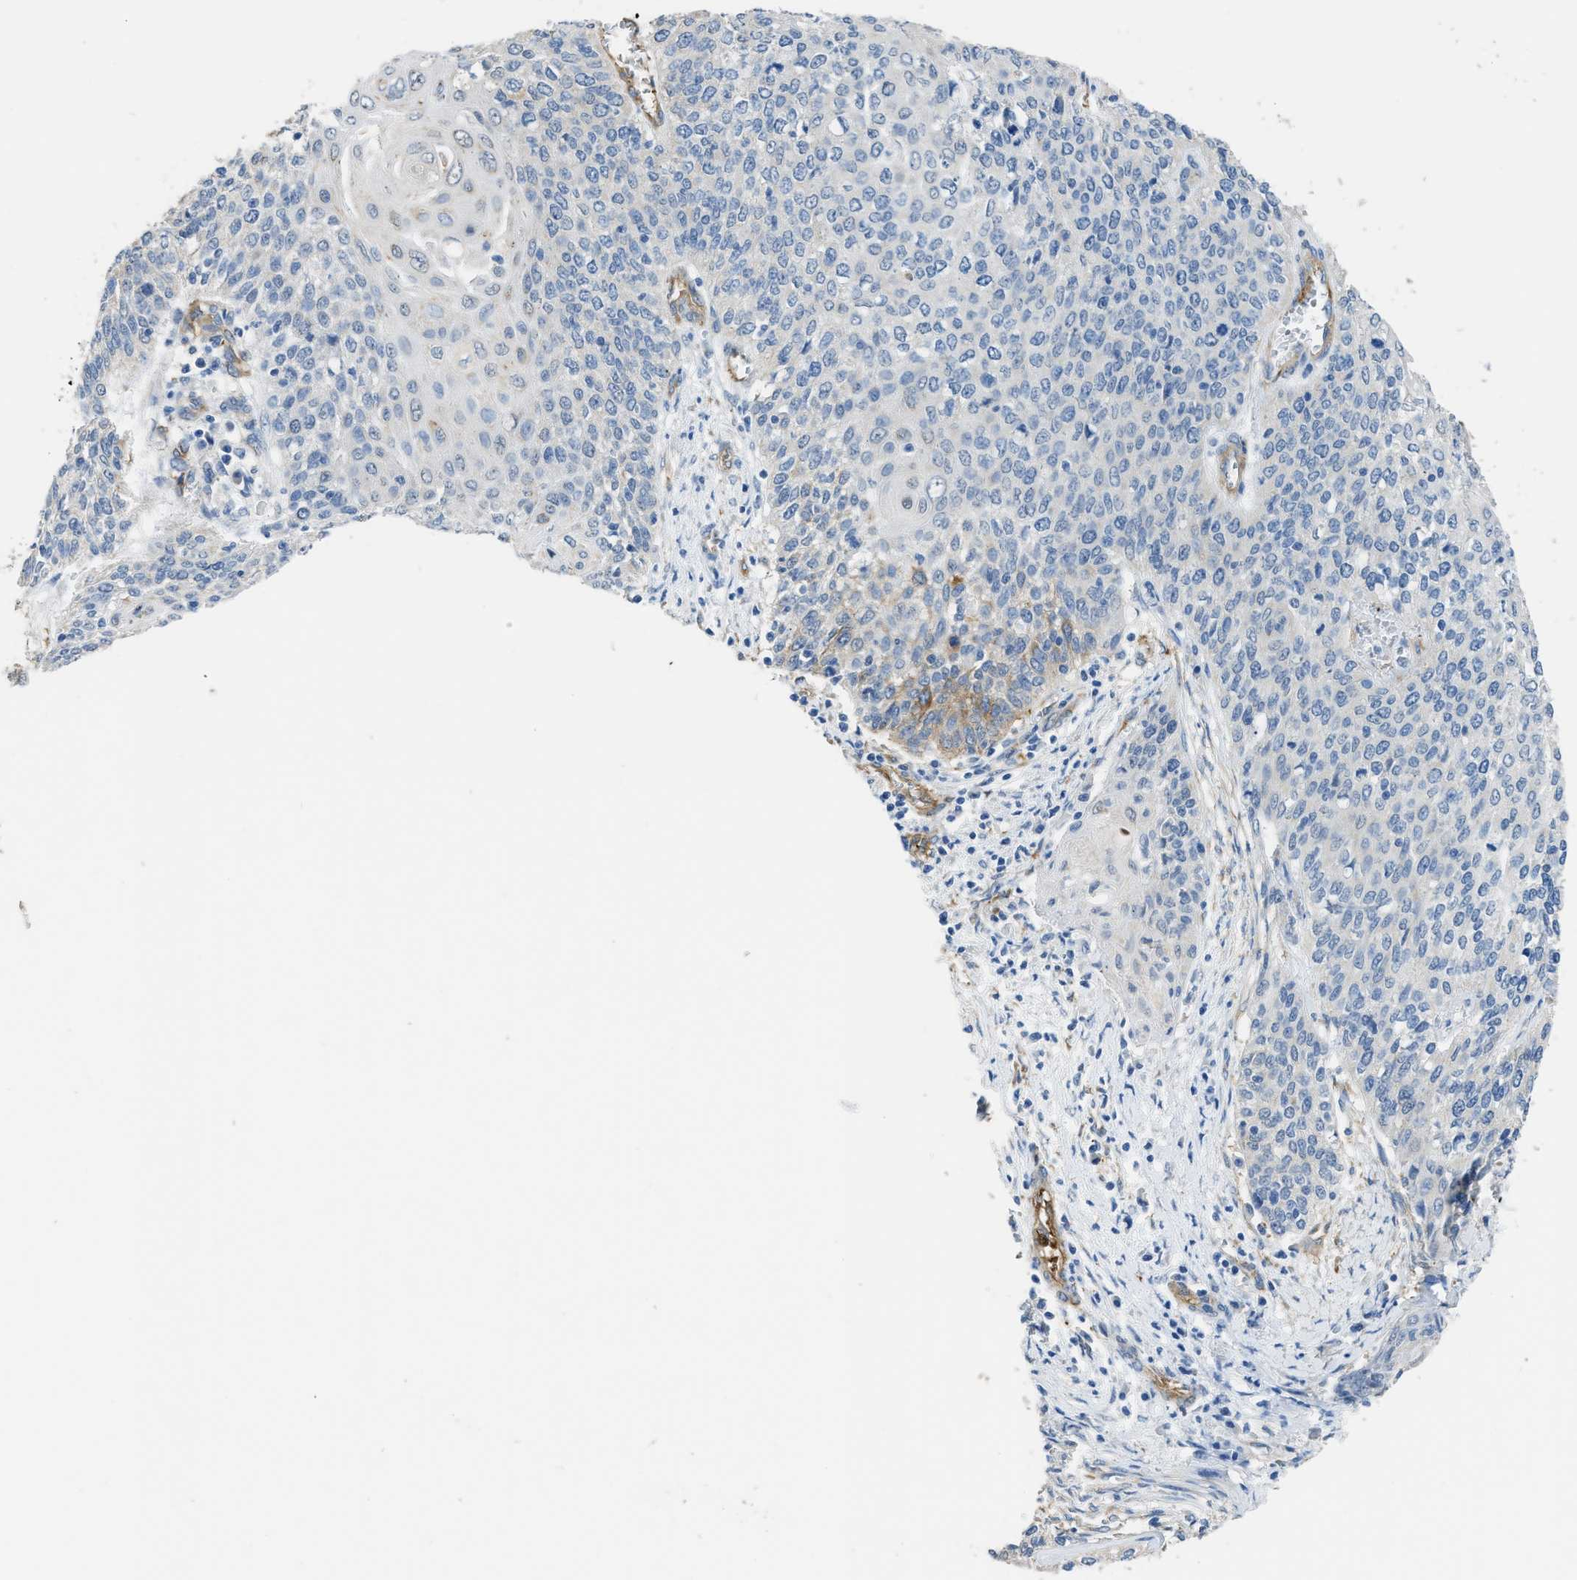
{"staining": {"intensity": "negative", "quantity": "none", "location": "none"}, "tissue": "cervical cancer", "cell_type": "Tumor cells", "image_type": "cancer", "snomed": [{"axis": "morphology", "description": "Squamous cell carcinoma, NOS"}, {"axis": "topography", "description": "Cervix"}], "caption": "The IHC photomicrograph has no significant positivity in tumor cells of cervical squamous cell carcinoma tissue.", "gene": "ZSWIM5", "patient": {"sex": "female", "age": 39}}